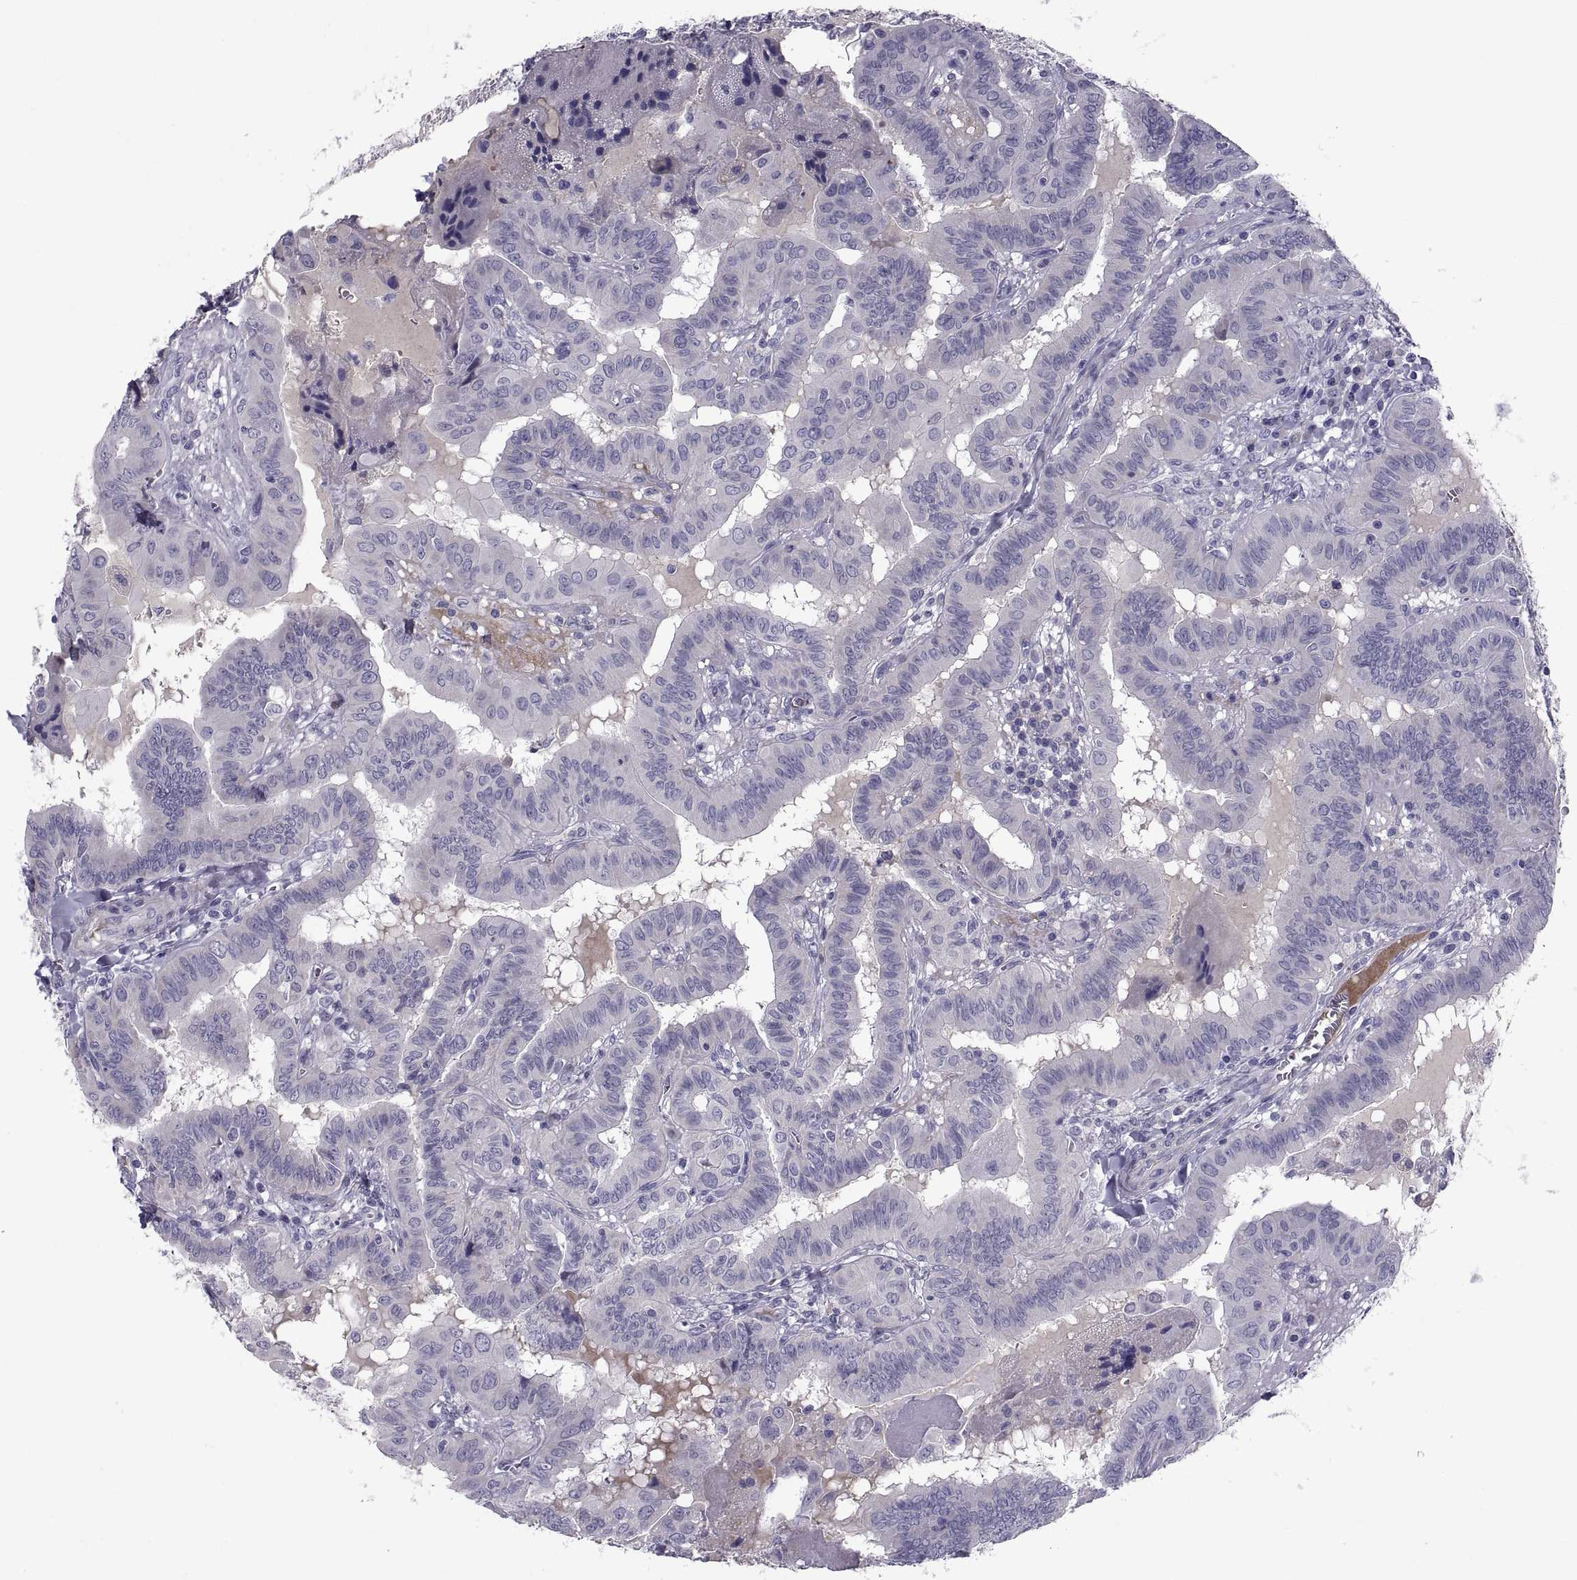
{"staining": {"intensity": "negative", "quantity": "none", "location": "none"}, "tissue": "thyroid cancer", "cell_type": "Tumor cells", "image_type": "cancer", "snomed": [{"axis": "morphology", "description": "Papillary adenocarcinoma, NOS"}, {"axis": "topography", "description": "Thyroid gland"}], "caption": "Thyroid papillary adenocarcinoma stained for a protein using immunohistochemistry exhibits no positivity tumor cells.", "gene": "PDZRN4", "patient": {"sex": "female", "age": 37}}